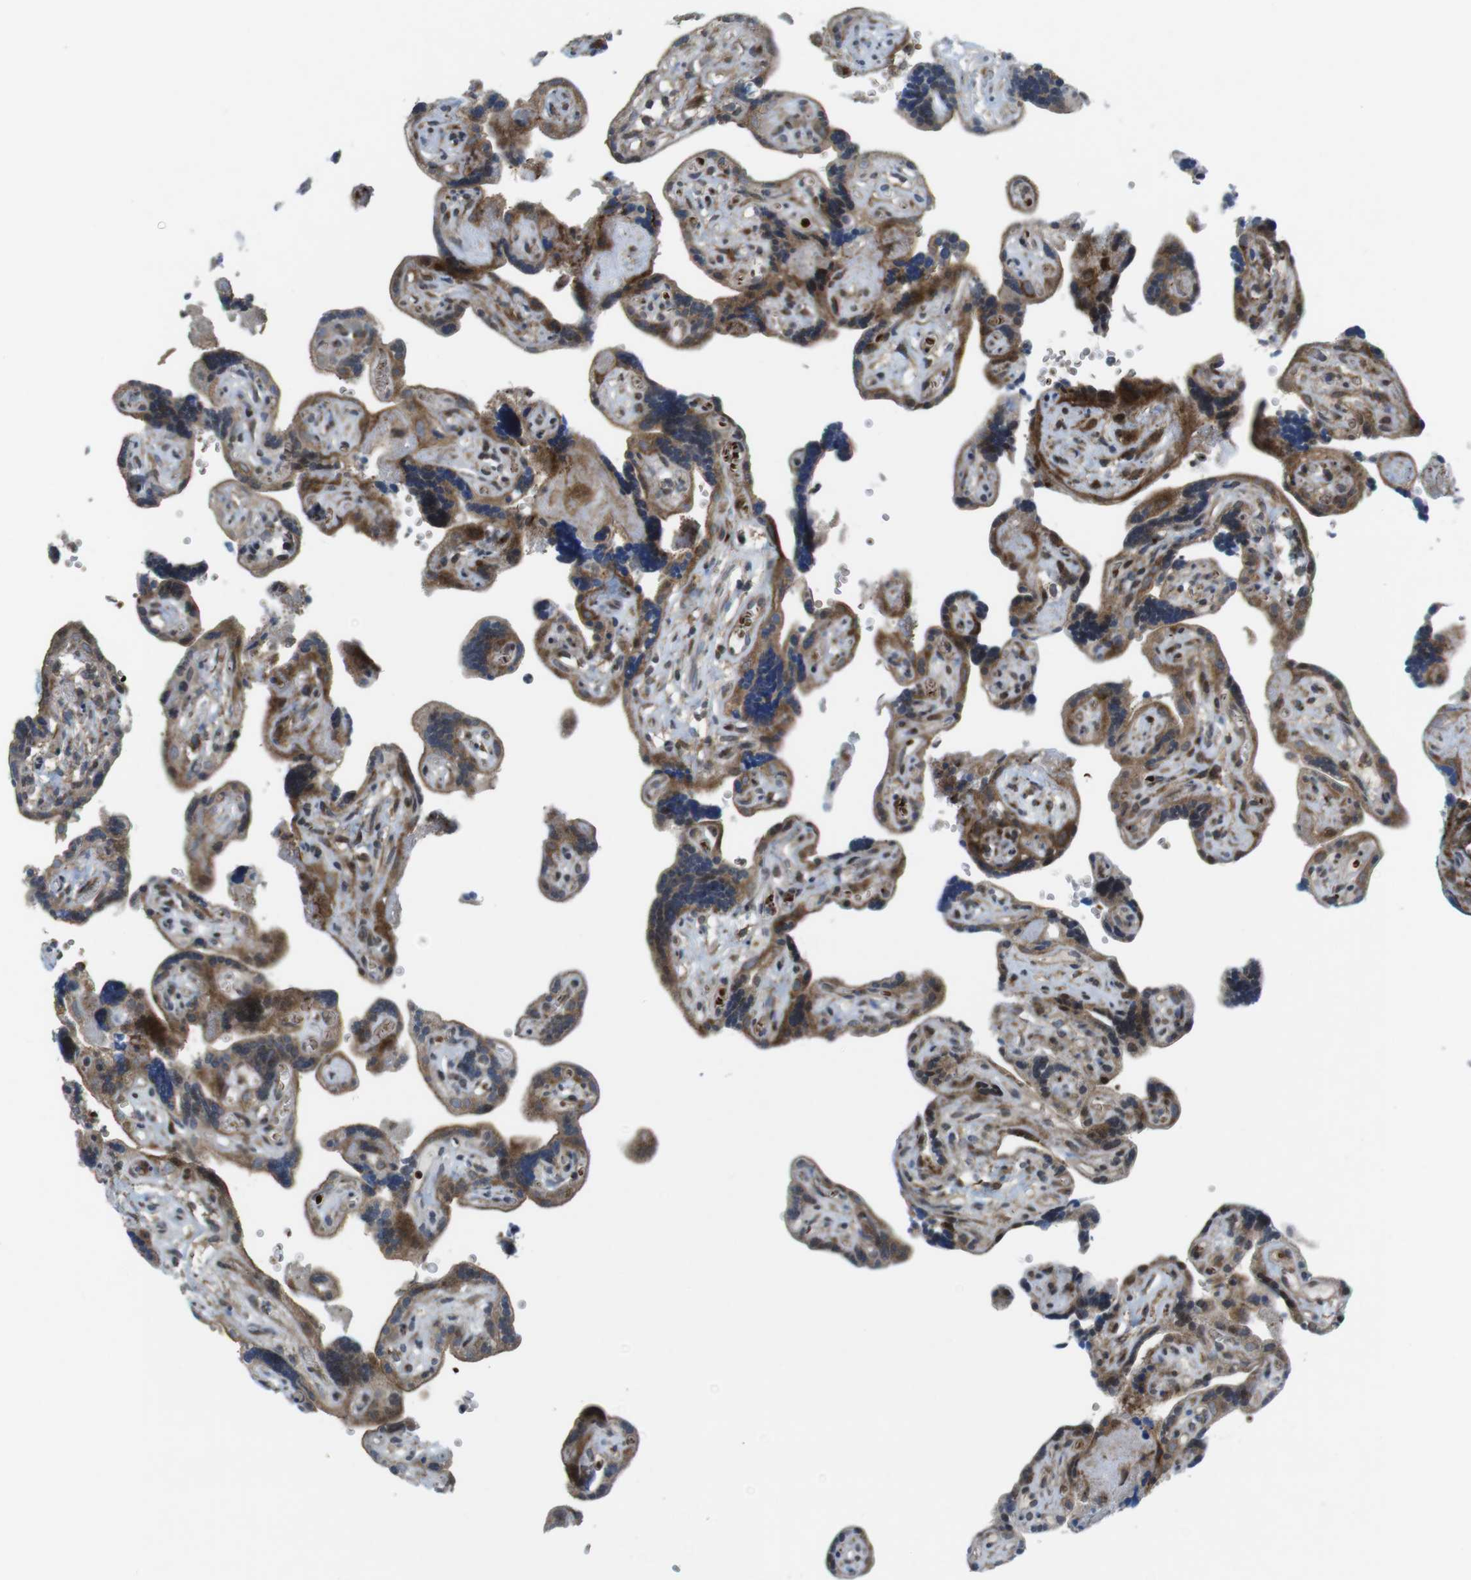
{"staining": {"intensity": "moderate", "quantity": ">75%", "location": "cytoplasmic/membranous"}, "tissue": "placenta", "cell_type": "Decidual cells", "image_type": "normal", "snomed": [{"axis": "morphology", "description": "Normal tissue, NOS"}, {"axis": "topography", "description": "Placenta"}], "caption": "Approximately >75% of decidual cells in normal placenta demonstrate moderate cytoplasmic/membranous protein positivity as visualized by brown immunohistochemical staining.", "gene": "CUL7", "patient": {"sex": "female", "age": 30}}